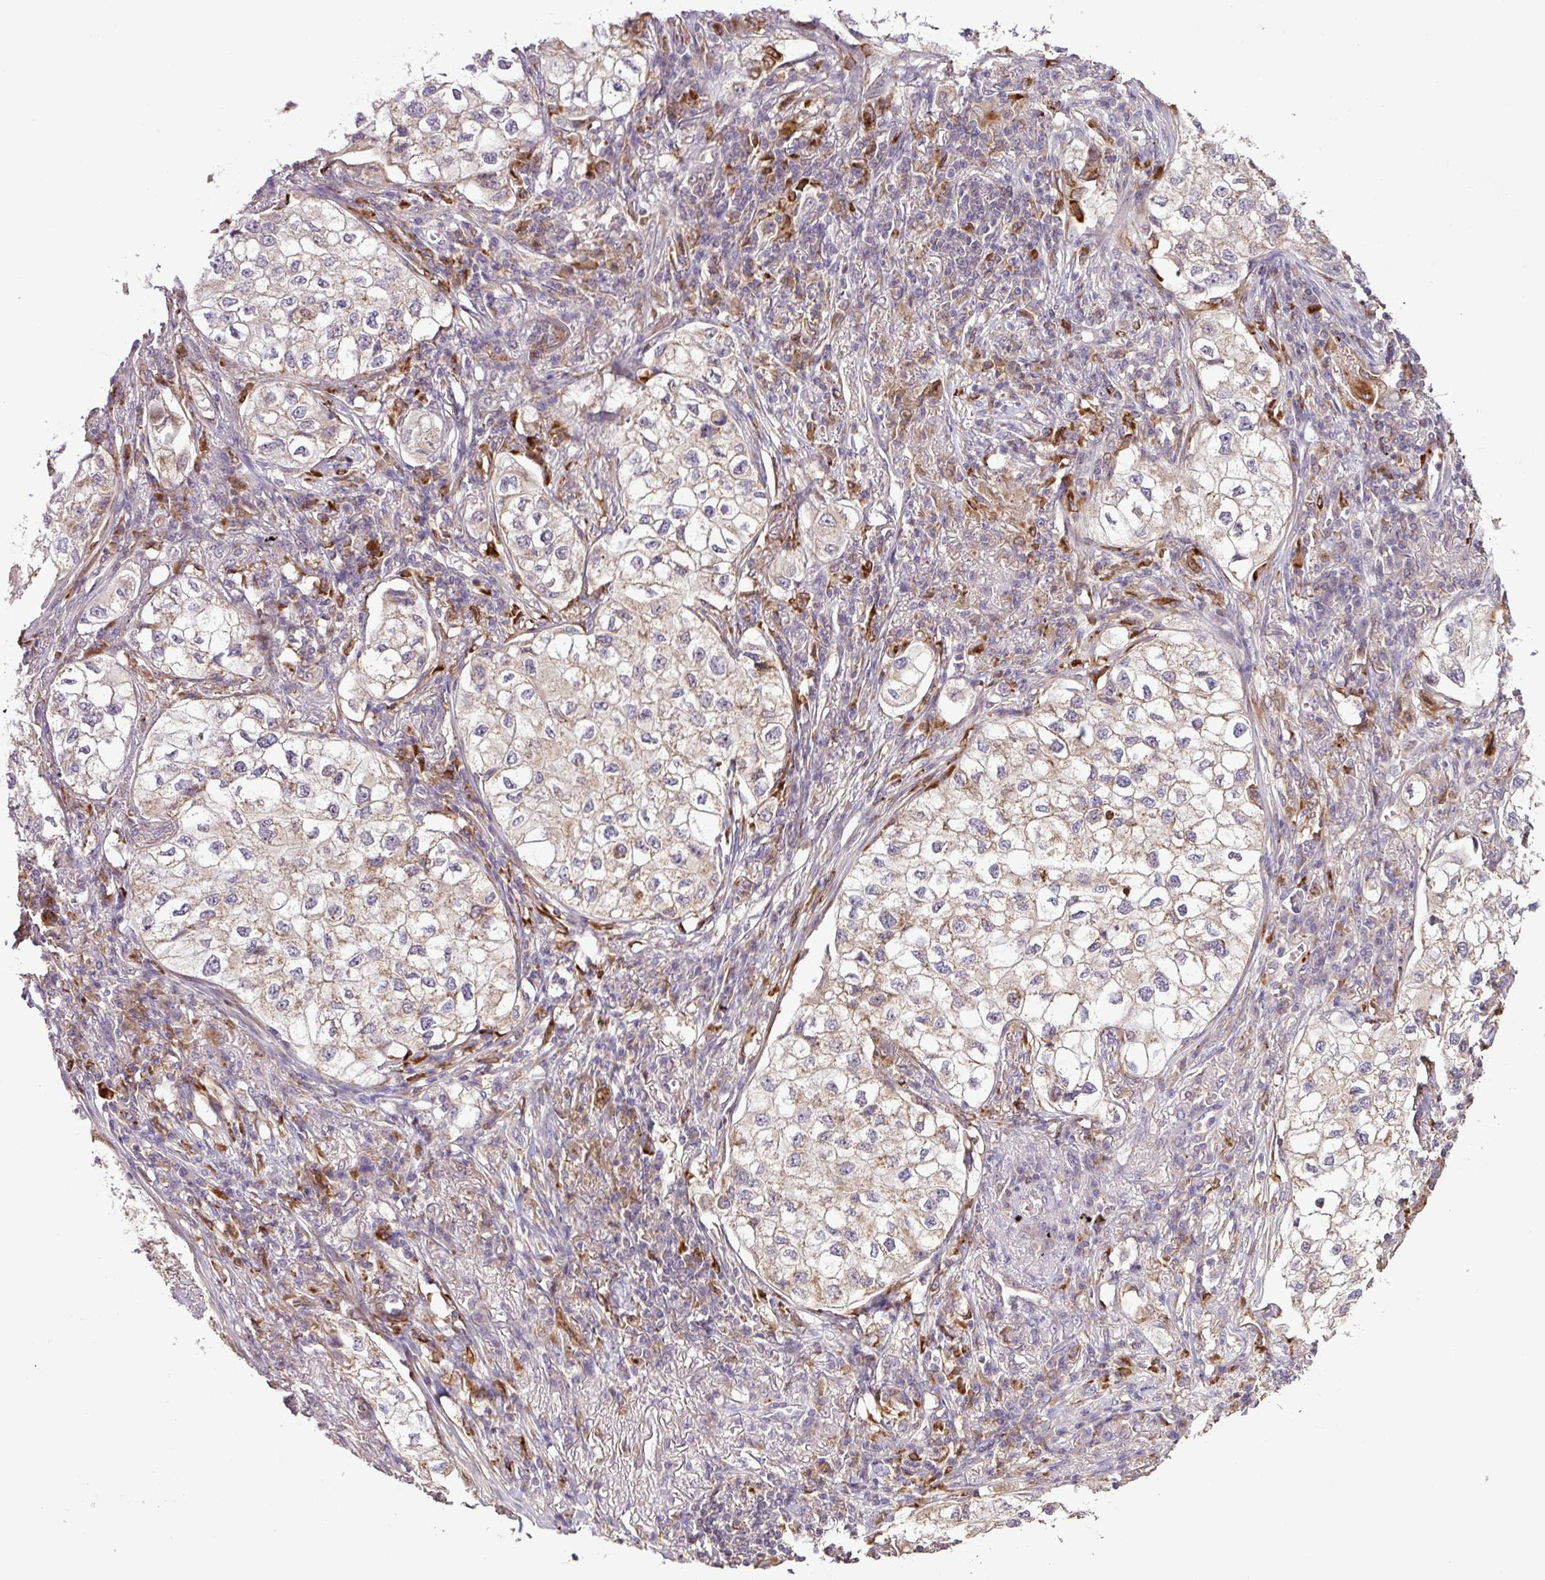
{"staining": {"intensity": "weak", "quantity": ">75%", "location": "cytoplasmic/membranous"}, "tissue": "lung cancer", "cell_type": "Tumor cells", "image_type": "cancer", "snomed": [{"axis": "morphology", "description": "Adenocarcinoma, NOS"}, {"axis": "topography", "description": "Lung"}], "caption": "This micrograph displays immunohistochemistry (IHC) staining of human lung cancer, with low weak cytoplasmic/membranous staining in about >75% of tumor cells.", "gene": "SMCO4", "patient": {"sex": "male", "age": 63}}